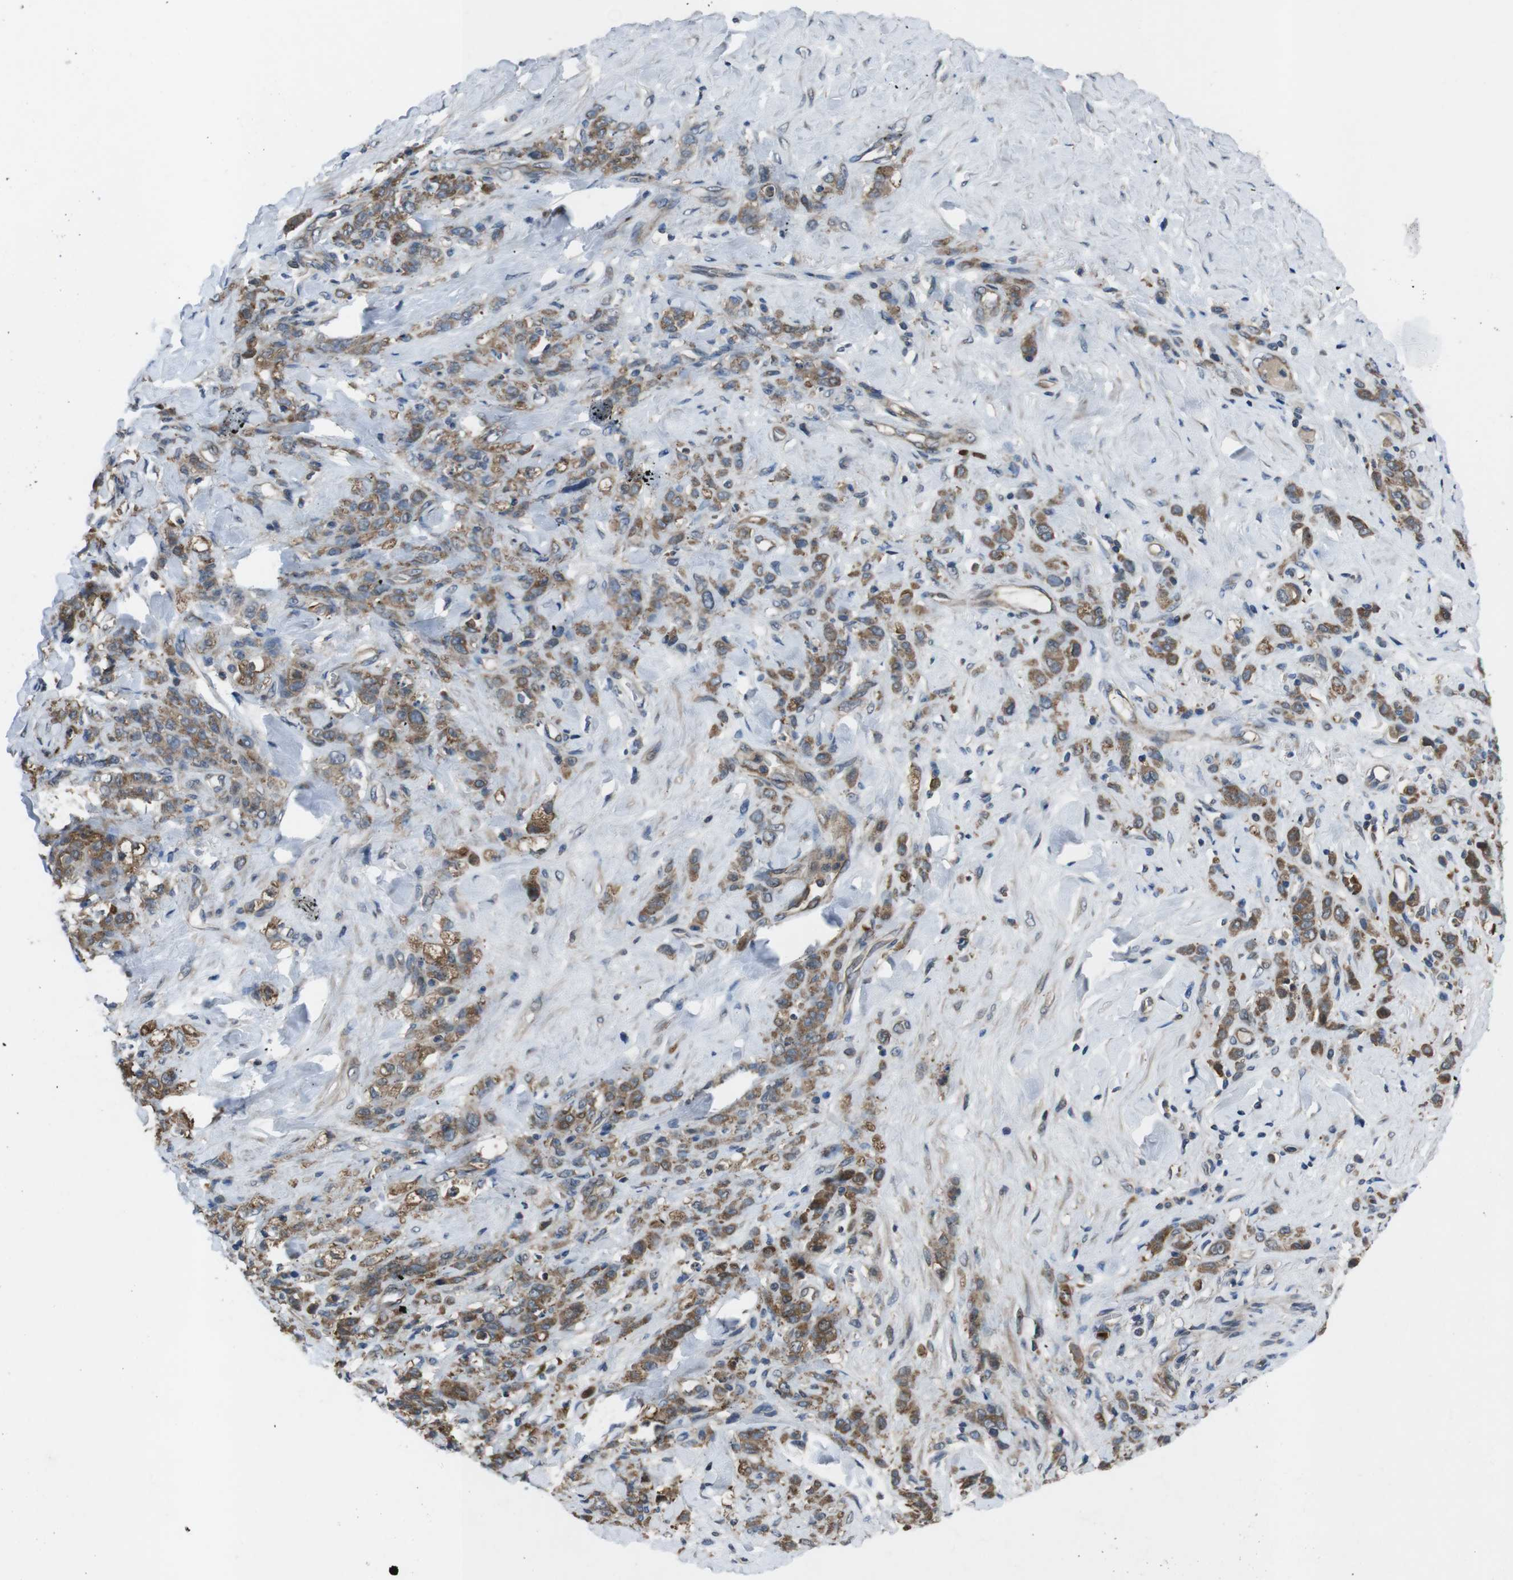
{"staining": {"intensity": "moderate", "quantity": ">75%", "location": "cytoplasmic/membranous"}, "tissue": "stomach cancer", "cell_type": "Tumor cells", "image_type": "cancer", "snomed": [{"axis": "morphology", "description": "Adenocarcinoma, NOS"}, {"axis": "topography", "description": "Stomach"}], "caption": "Tumor cells demonstrate moderate cytoplasmic/membranous expression in about >75% of cells in adenocarcinoma (stomach).", "gene": "SLC22A23", "patient": {"sex": "male", "age": 82}}